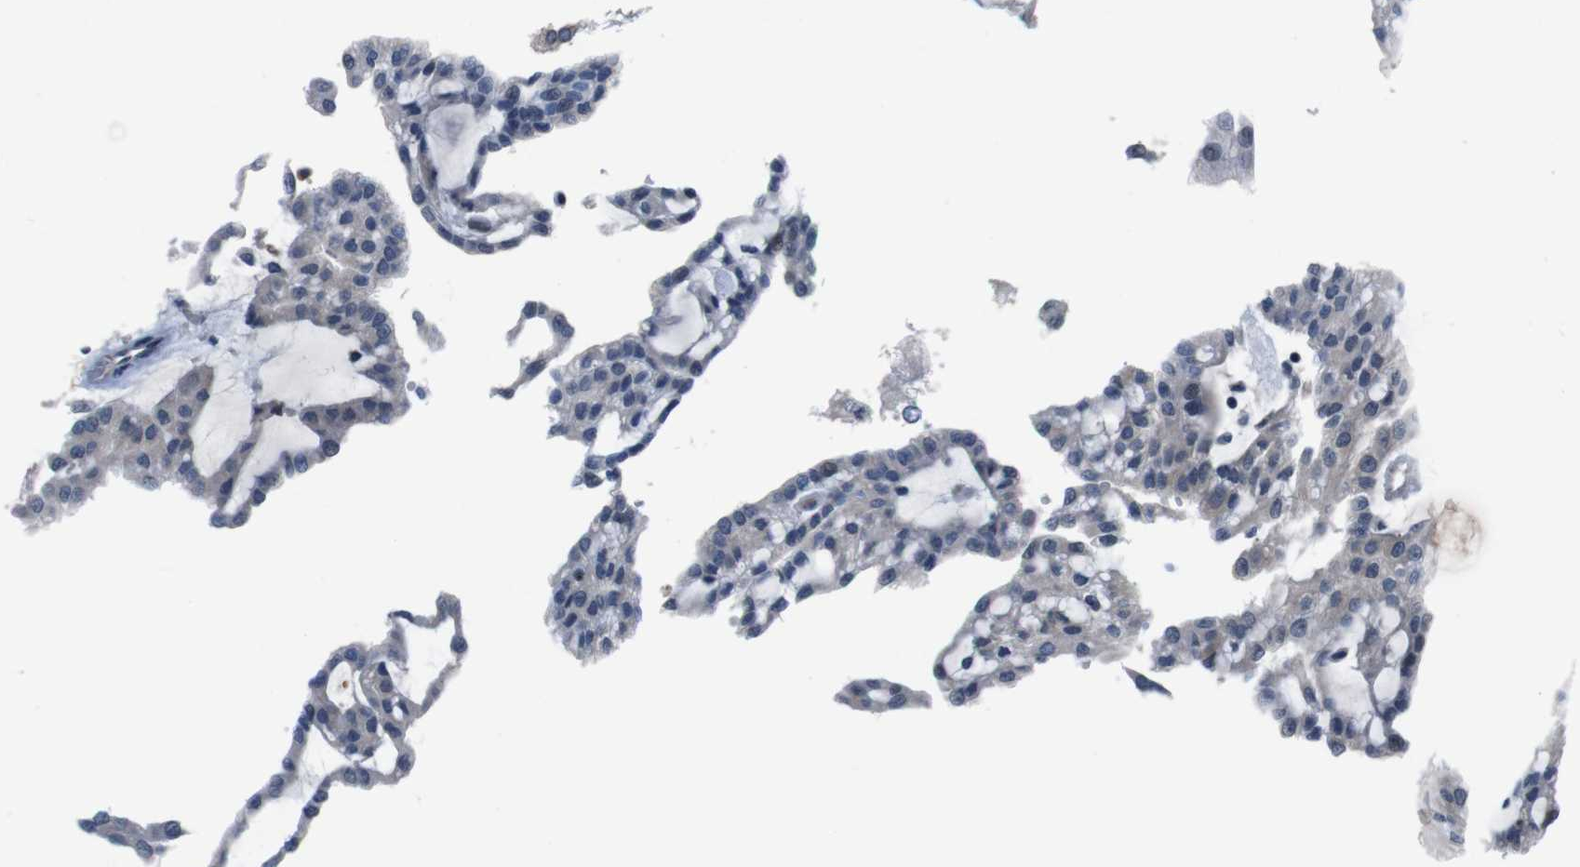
{"staining": {"intensity": "negative", "quantity": "none", "location": "none"}, "tissue": "renal cancer", "cell_type": "Tumor cells", "image_type": "cancer", "snomed": [{"axis": "morphology", "description": "Adenocarcinoma, NOS"}, {"axis": "topography", "description": "Kidney"}], "caption": "Human renal cancer stained for a protein using immunohistochemistry (IHC) displays no staining in tumor cells.", "gene": "JAK1", "patient": {"sex": "male", "age": 63}}